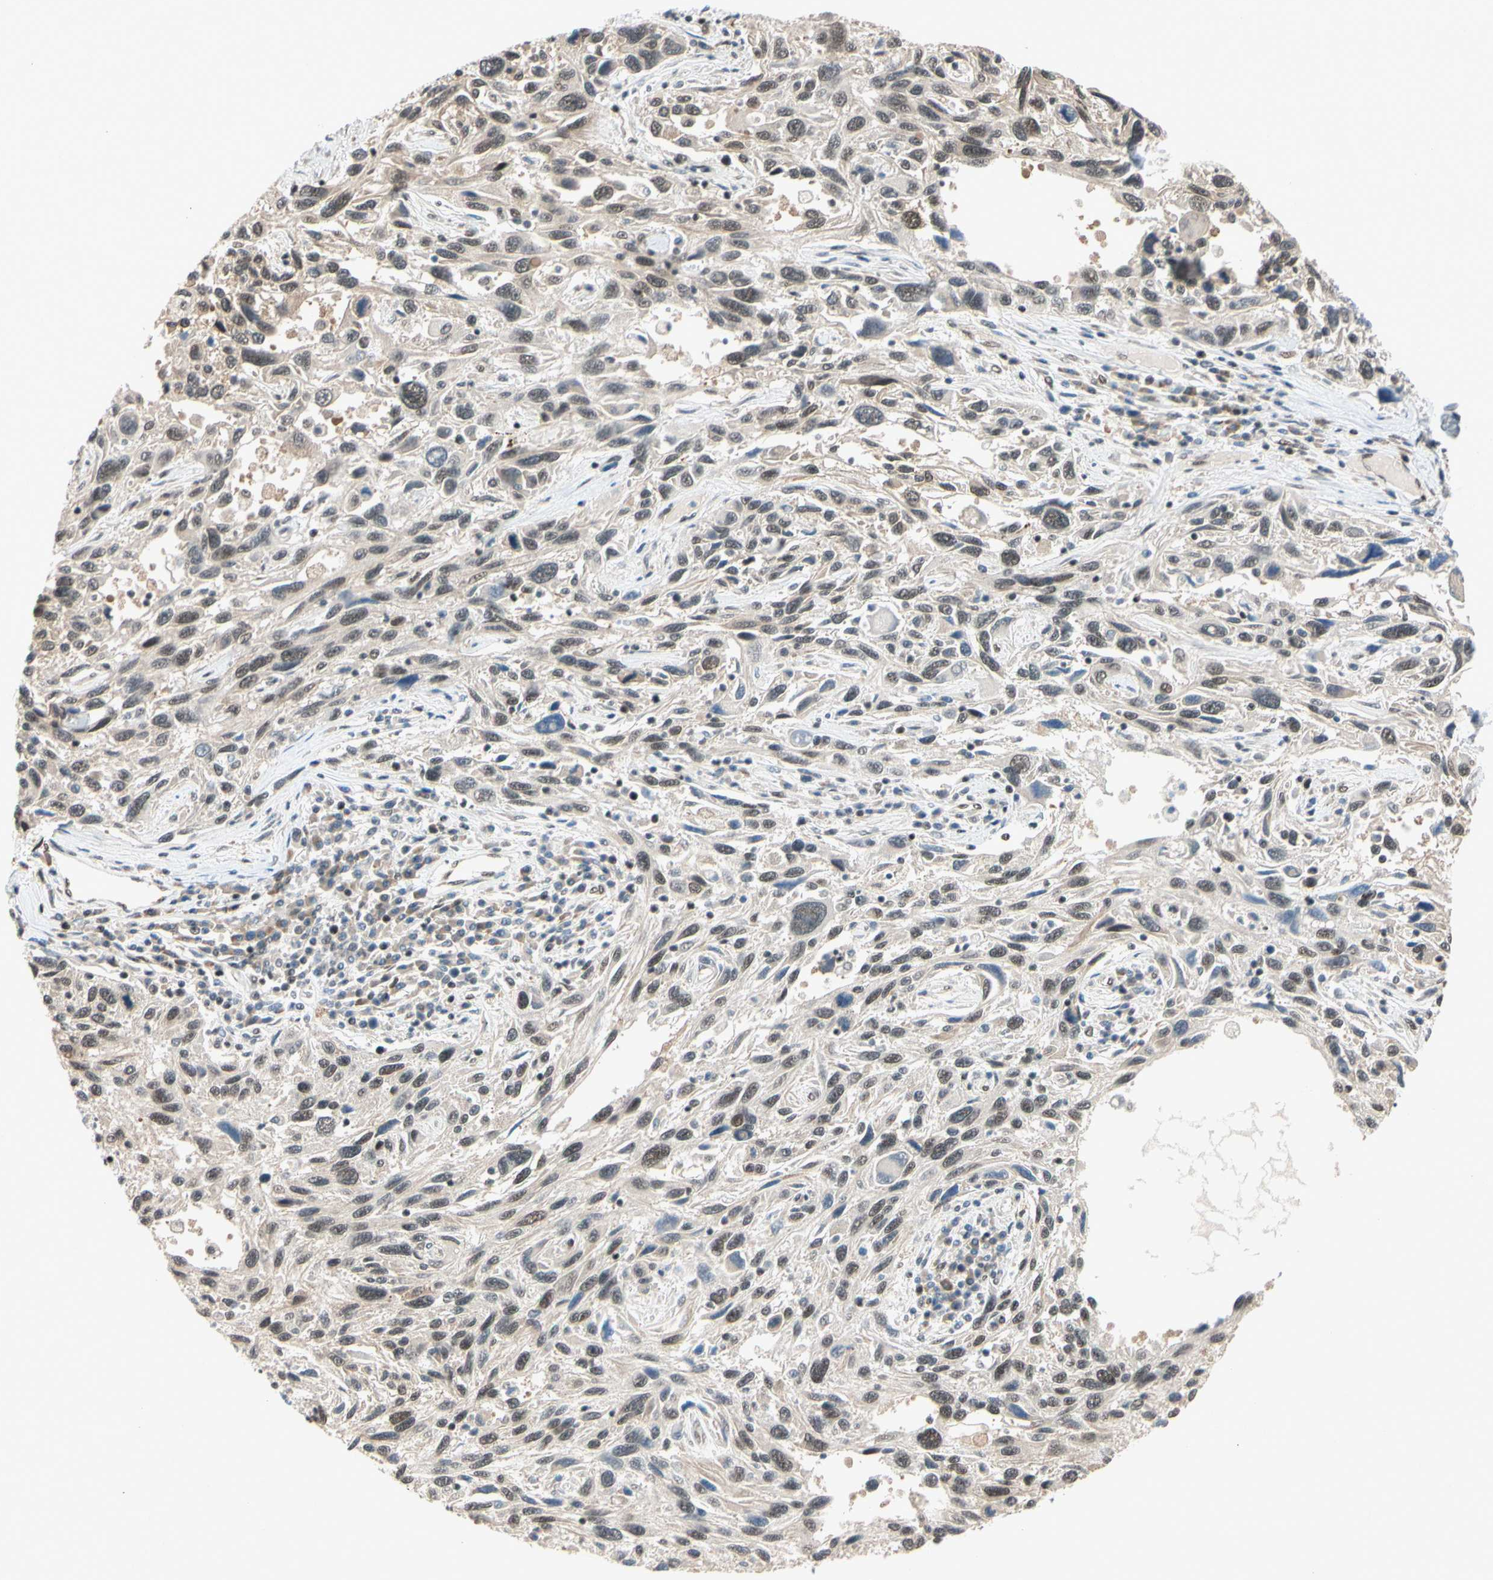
{"staining": {"intensity": "weak", "quantity": "25%-75%", "location": "nuclear"}, "tissue": "melanoma", "cell_type": "Tumor cells", "image_type": "cancer", "snomed": [{"axis": "morphology", "description": "Malignant melanoma, NOS"}, {"axis": "topography", "description": "Skin"}], "caption": "Immunohistochemical staining of malignant melanoma reveals low levels of weak nuclear staining in approximately 25%-75% of tumor cells. The protein is shown in brown color, while the nuclei are stained blue.", "gene": "TAF4", "patient": {"sex": "male", "age": 53}}